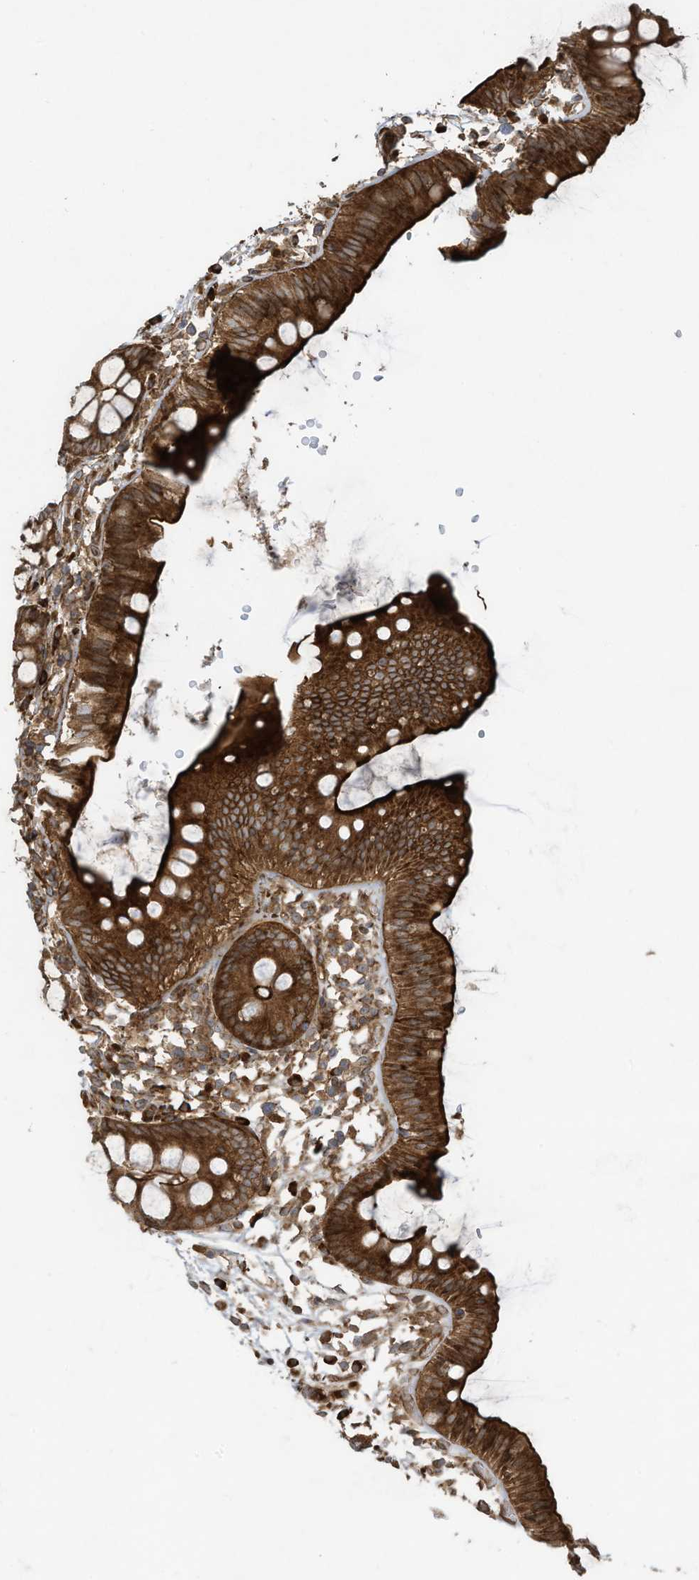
{"staining": {"intensity": "strong", "quantity": ">75%", "location": "cytoplasmic/membranous"}, "tissue": "colon", "cell_type": "Endothelial cells", "image_type": "normal", "snomed": [{"axis": "morphology", "description": "Normal tissue, NOS"}, {"axis": "topography", "description": "Colon"}], "caption": "Immunohistochemical staining of unremarkable colon reveals high levels of strong cytoplasmic/membranous expression in approximately >75% of endothelial cells.", "gene": "DDIT4", "patient": {"sex": "male", "age": 56}}